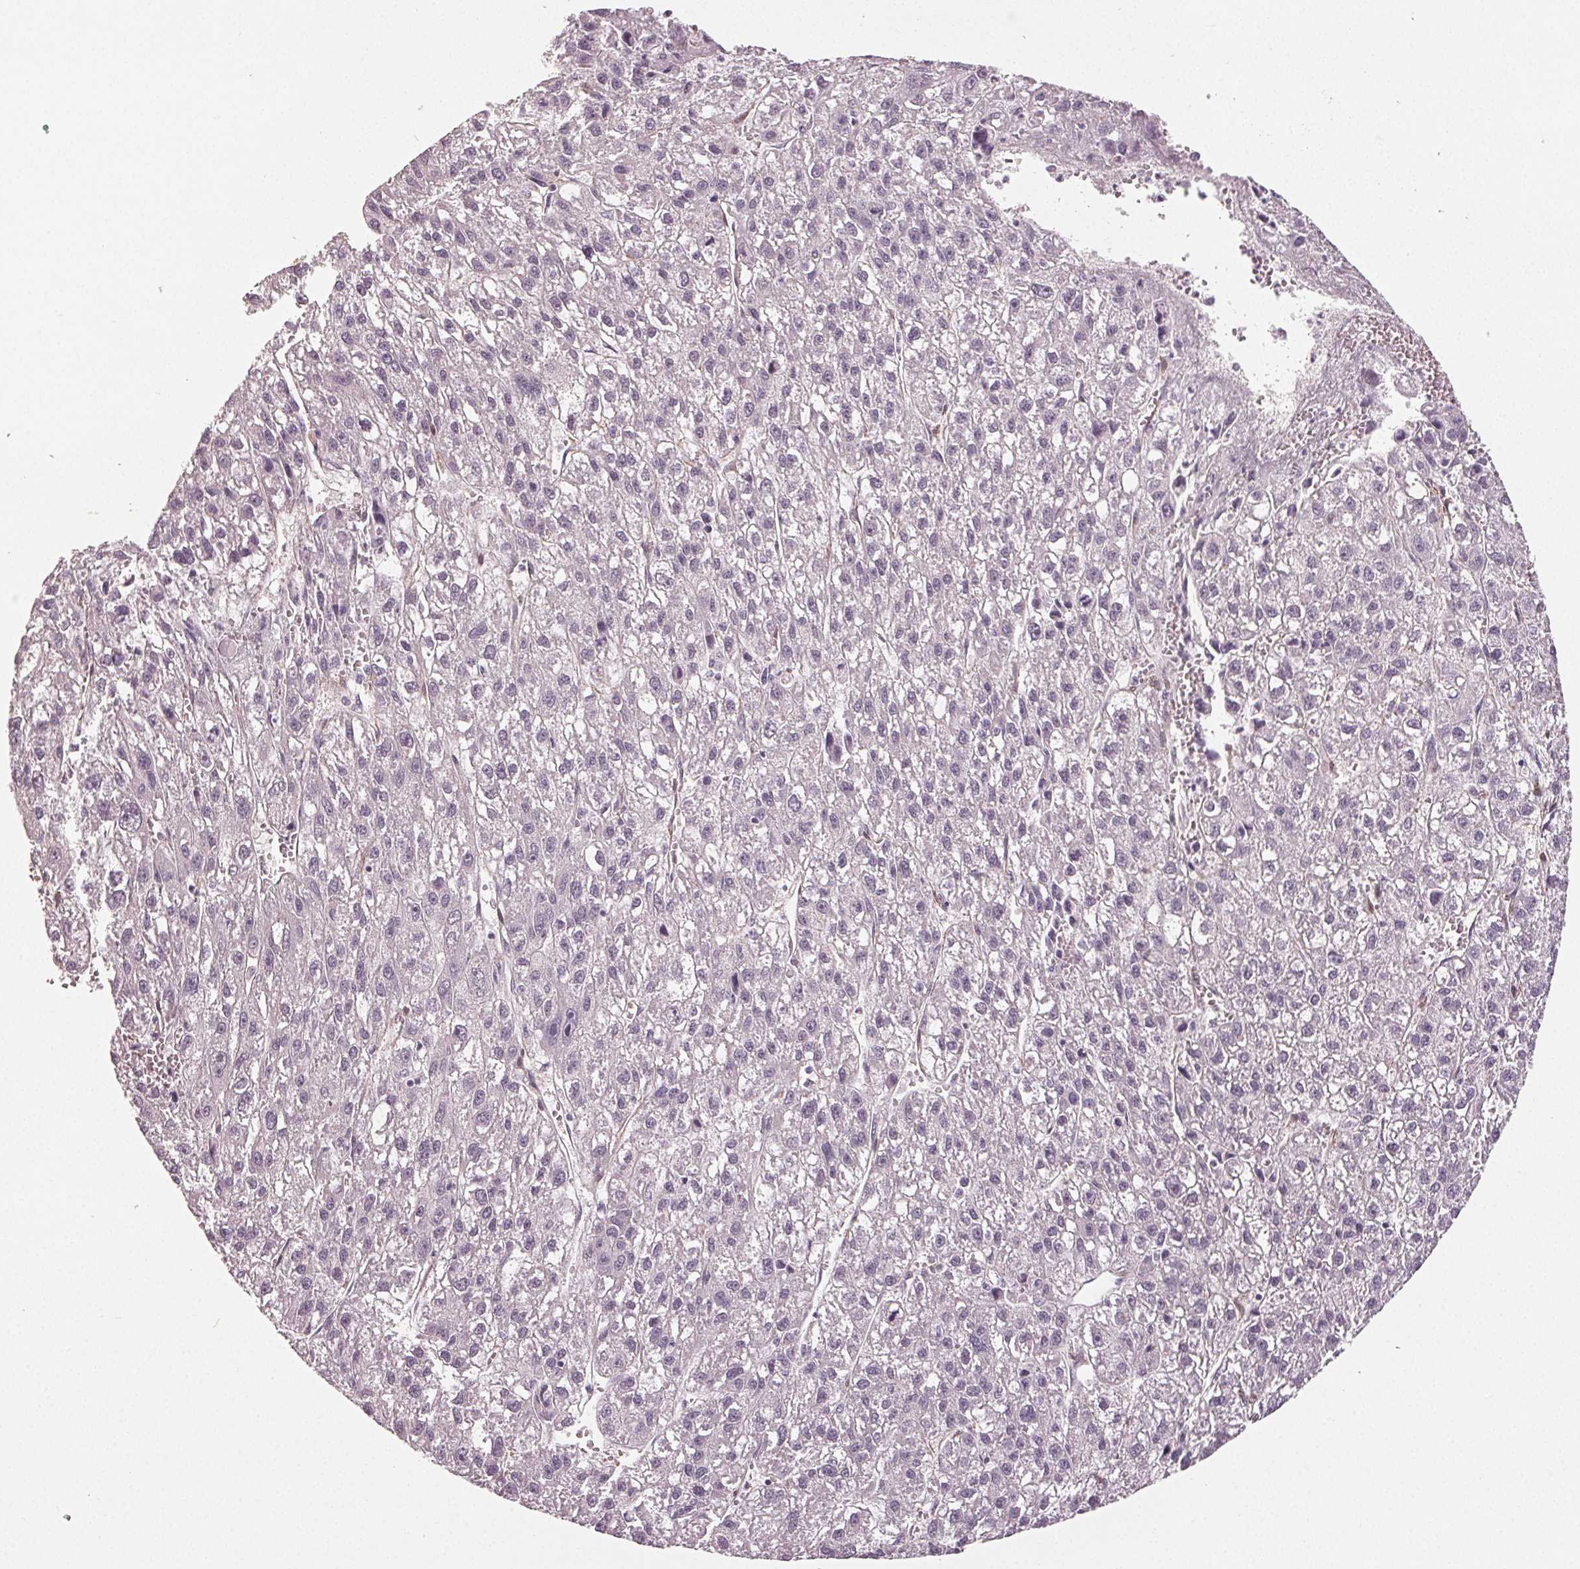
{"staining": {"intensity": "negative", "quantity": "none", "location": "none"}, "tissue": "liver cancer", "cell_type": "Tumor cells", "image_type": "cancer", "snomed": [{"axis": "morphology", "description": "Carcinoma, Hepatocellular, NOS"}, {"axis": "topography", "description": "Liver"}], "caption": "Immunohistochemistry photomicrograph of human liver cancer (hepatocellular carcinoma) stained for a protein (brown), which exhibits no staining in tumor cells.", "gene": "PKP1", "patient": {"sex": "female", "age": 70}}